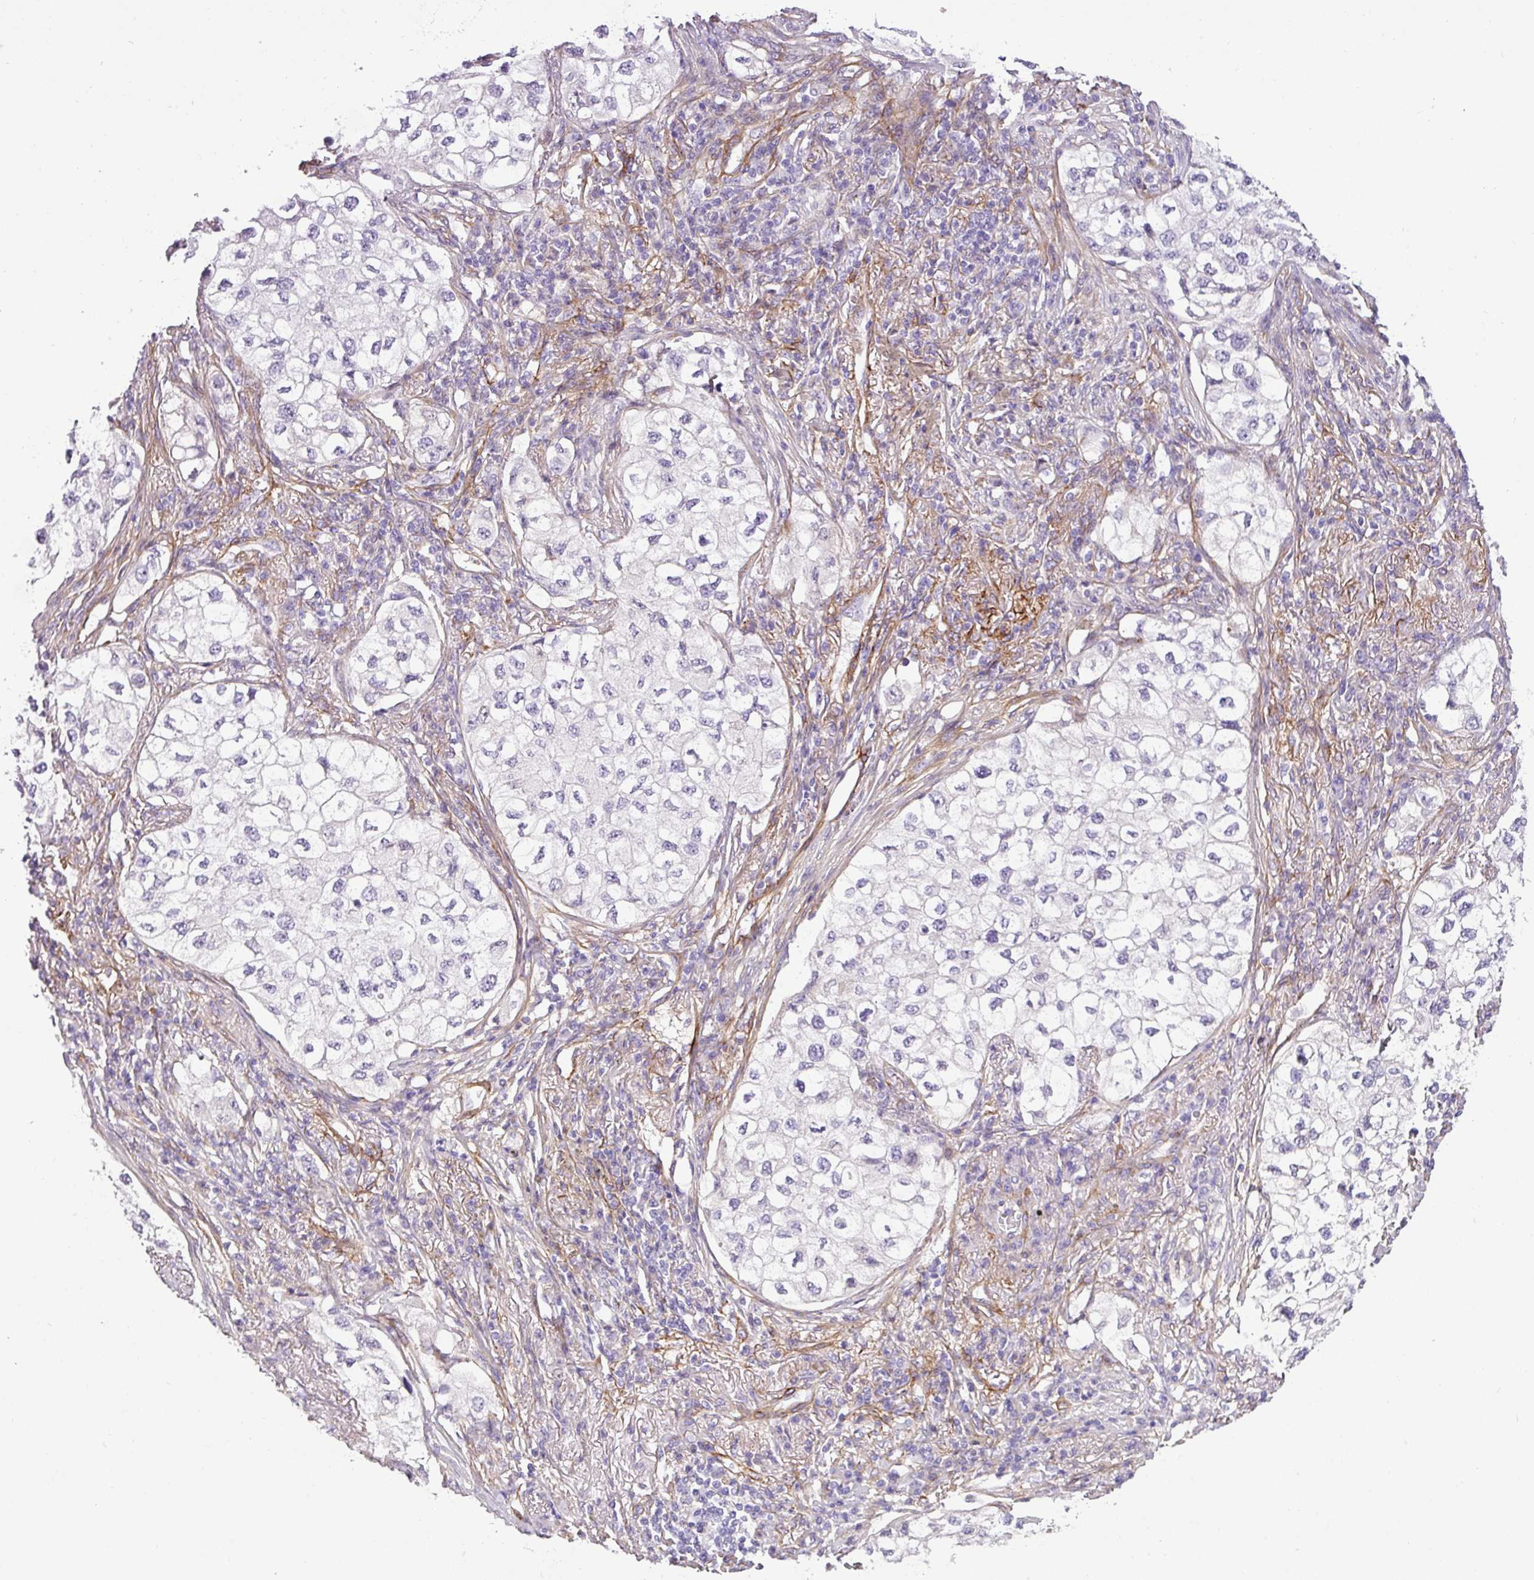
{"staining": {"intensity": "negative", "quantity": "none", "location": "none"}, "tissue": "lung cancer", "cell_type": "Tumor cells", "image_type": "cancer", "snomed": [{"axis": "morphology", "description": "Adenocarcinoma, NOS"}, {"axis": "topography", "description": "Lung"}], "caption": "Tumor cells show no significant positivity in adenocarcinoma (lung). (DAB immunohistochemistry (IHC) with hematoxylin counter stain).", "gene": "PARD6G", "patient": {"sex": "male", "age": 63}}